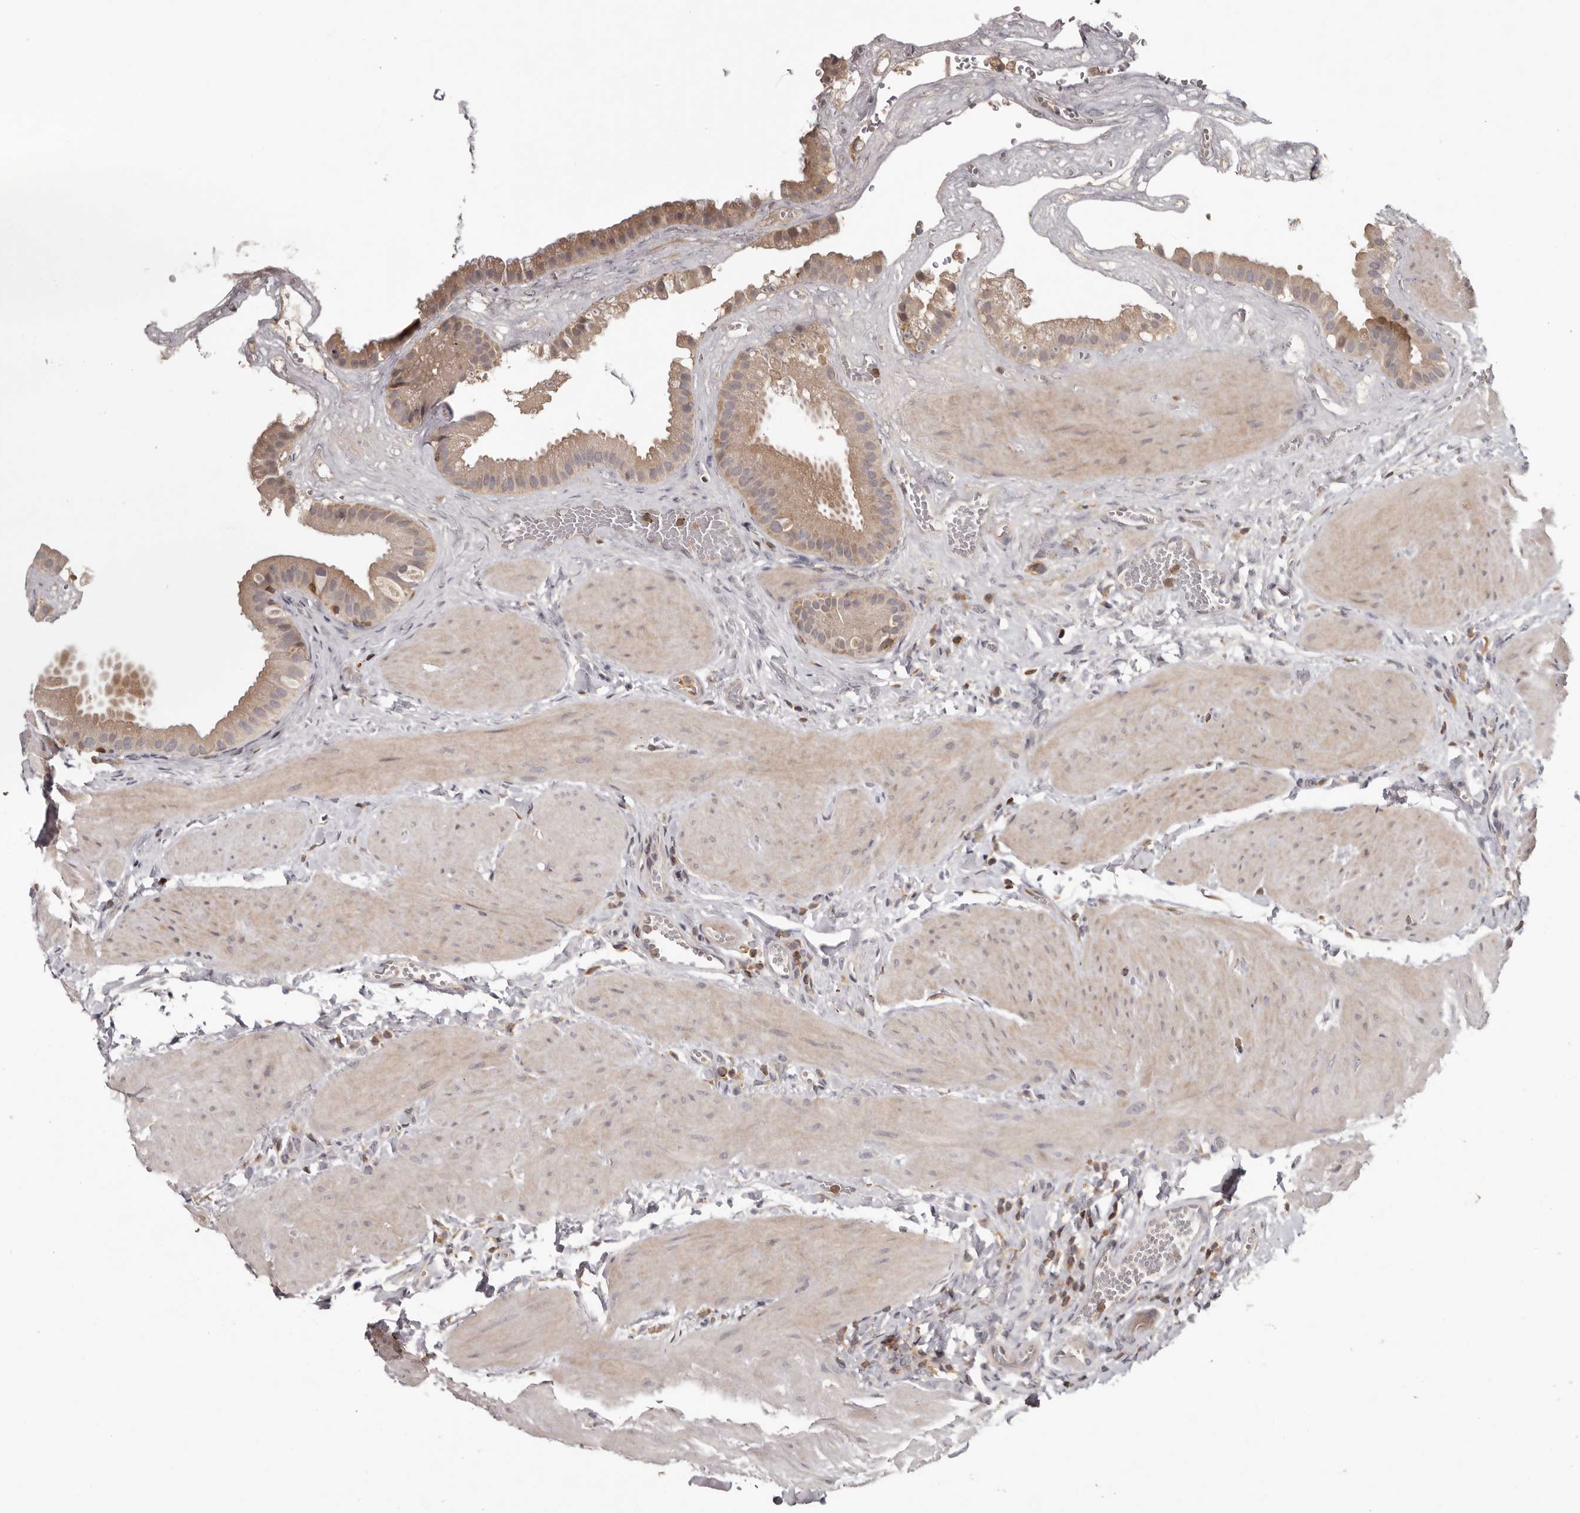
{"staining": {"intensity": "weak", "quantity": ">75%", "location": "cytoplasmic/membranous"}, "tissue": "gallbladder", "cell_type": "Glandular cells", "image_type": "normal", "snomed": [{"axis": "morphology", "description": "Normal tissue, NOS"}, {"axis": "topography", "description": "Gallbladder"}], "caption": "Protein analysis of unremarkable gallbladder reveals weak cytoplasmic/membranous expression in approximately >75% of glandular cells. (DAB (3,3'-diaminobenzidine) = brown stain, brightfield microscopy at high magnification).", "gene": "ANKRD44", "patient": {"sex": "male", "age": 55}}